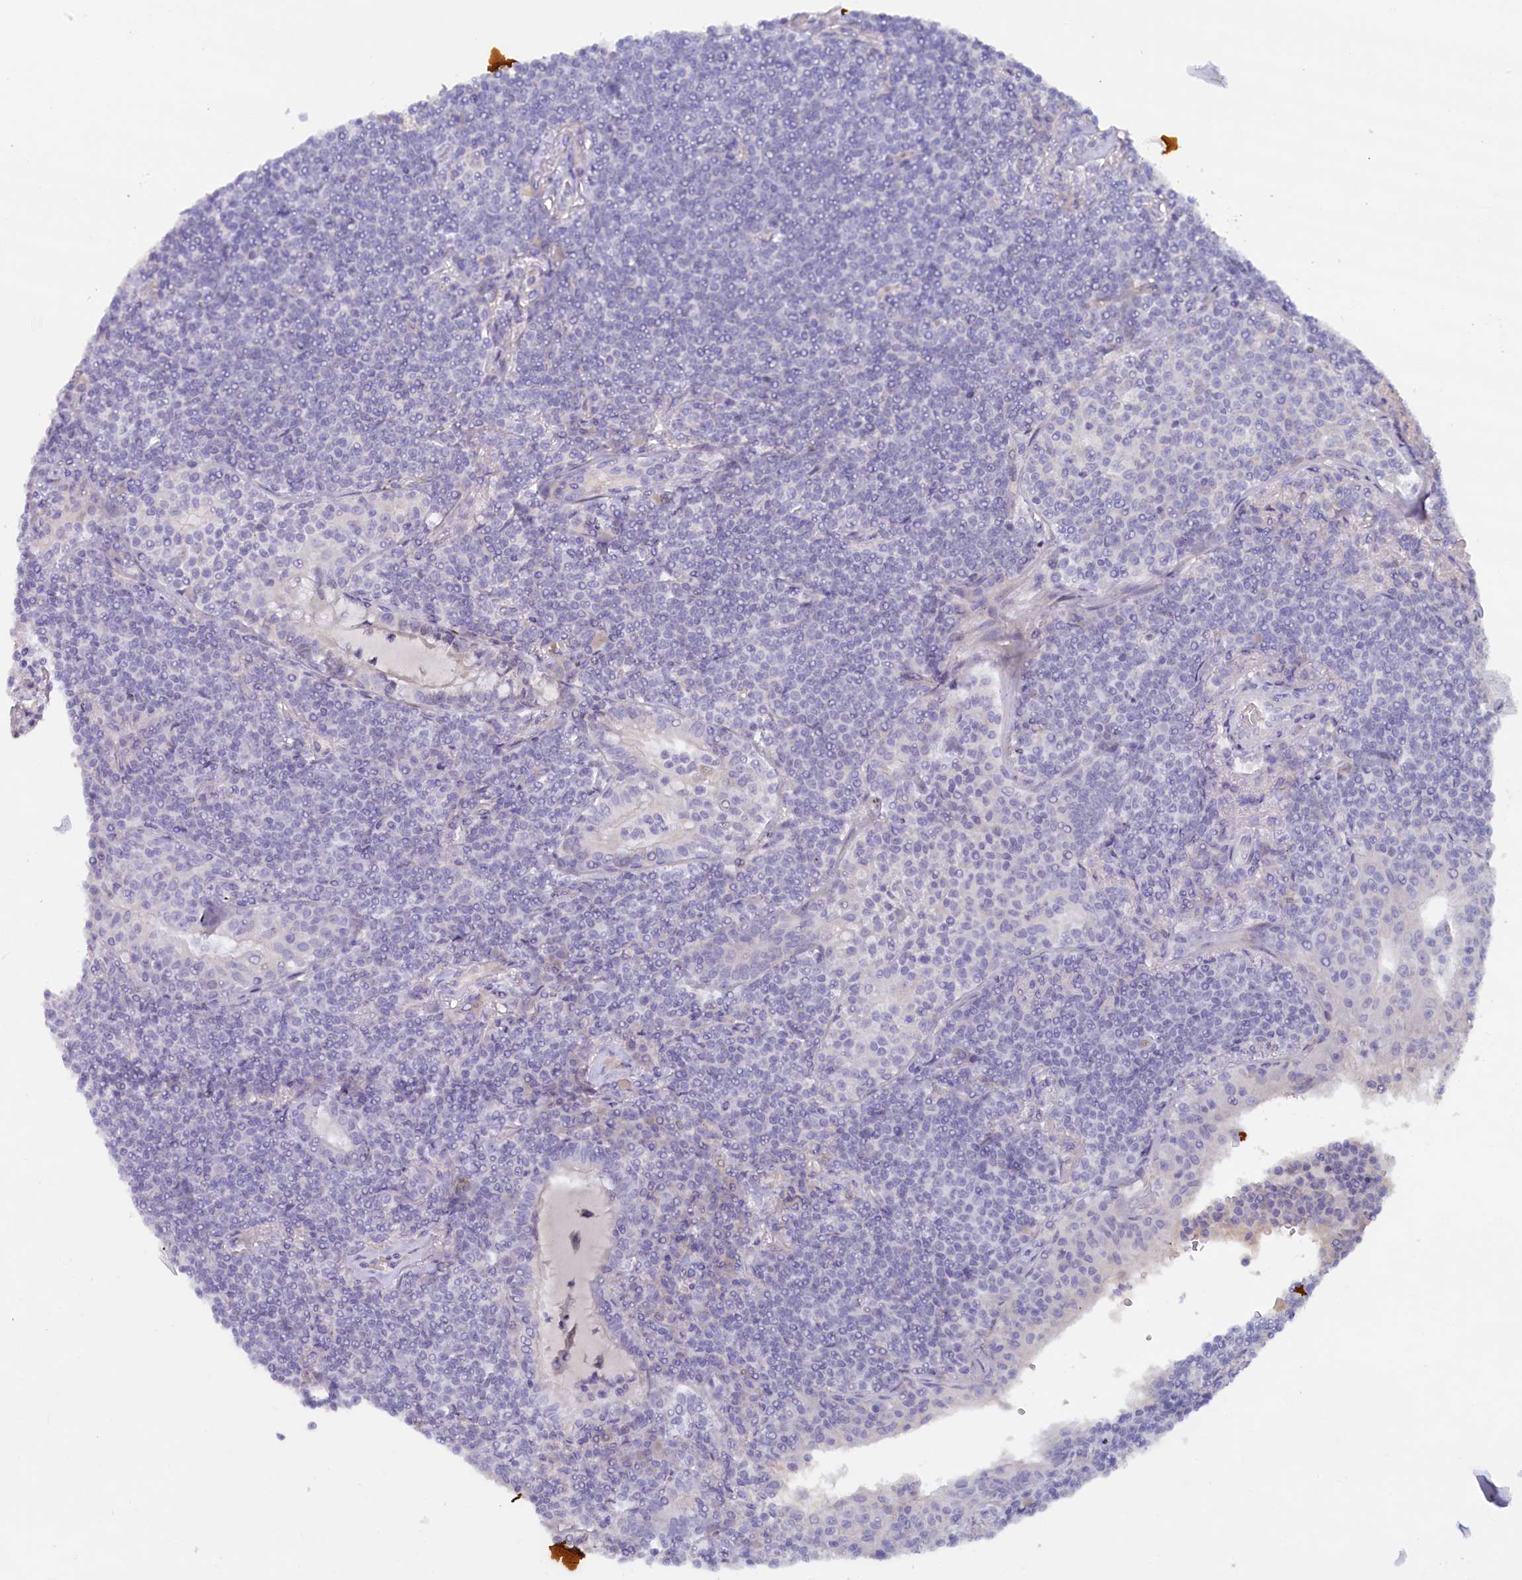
{"staining": {"intensity": "negative", "quantity": "none", "location": "none"}, "tissue": "lymphoma", "cell_type": "Tumor cells", "image_type": "cancer", "snomed": [{"axis": "morphology", "description": "Malignant lymphoma, non-Hodgkin's type, Low grade"}, {"axis": "topography", "description": "Lung"}], "caption": "High power microscopy histopathology image of an IHC image of lymphoma, revealing no significant staining in tumor cells. The staining was performed using DAB to visualize the protein expression in brown, while the nuclei were stained in blue with hematoxylin (Magnification: 20x).", "gene": "ZSWIM4", "patient": {"sex": "female", "age": 71}}